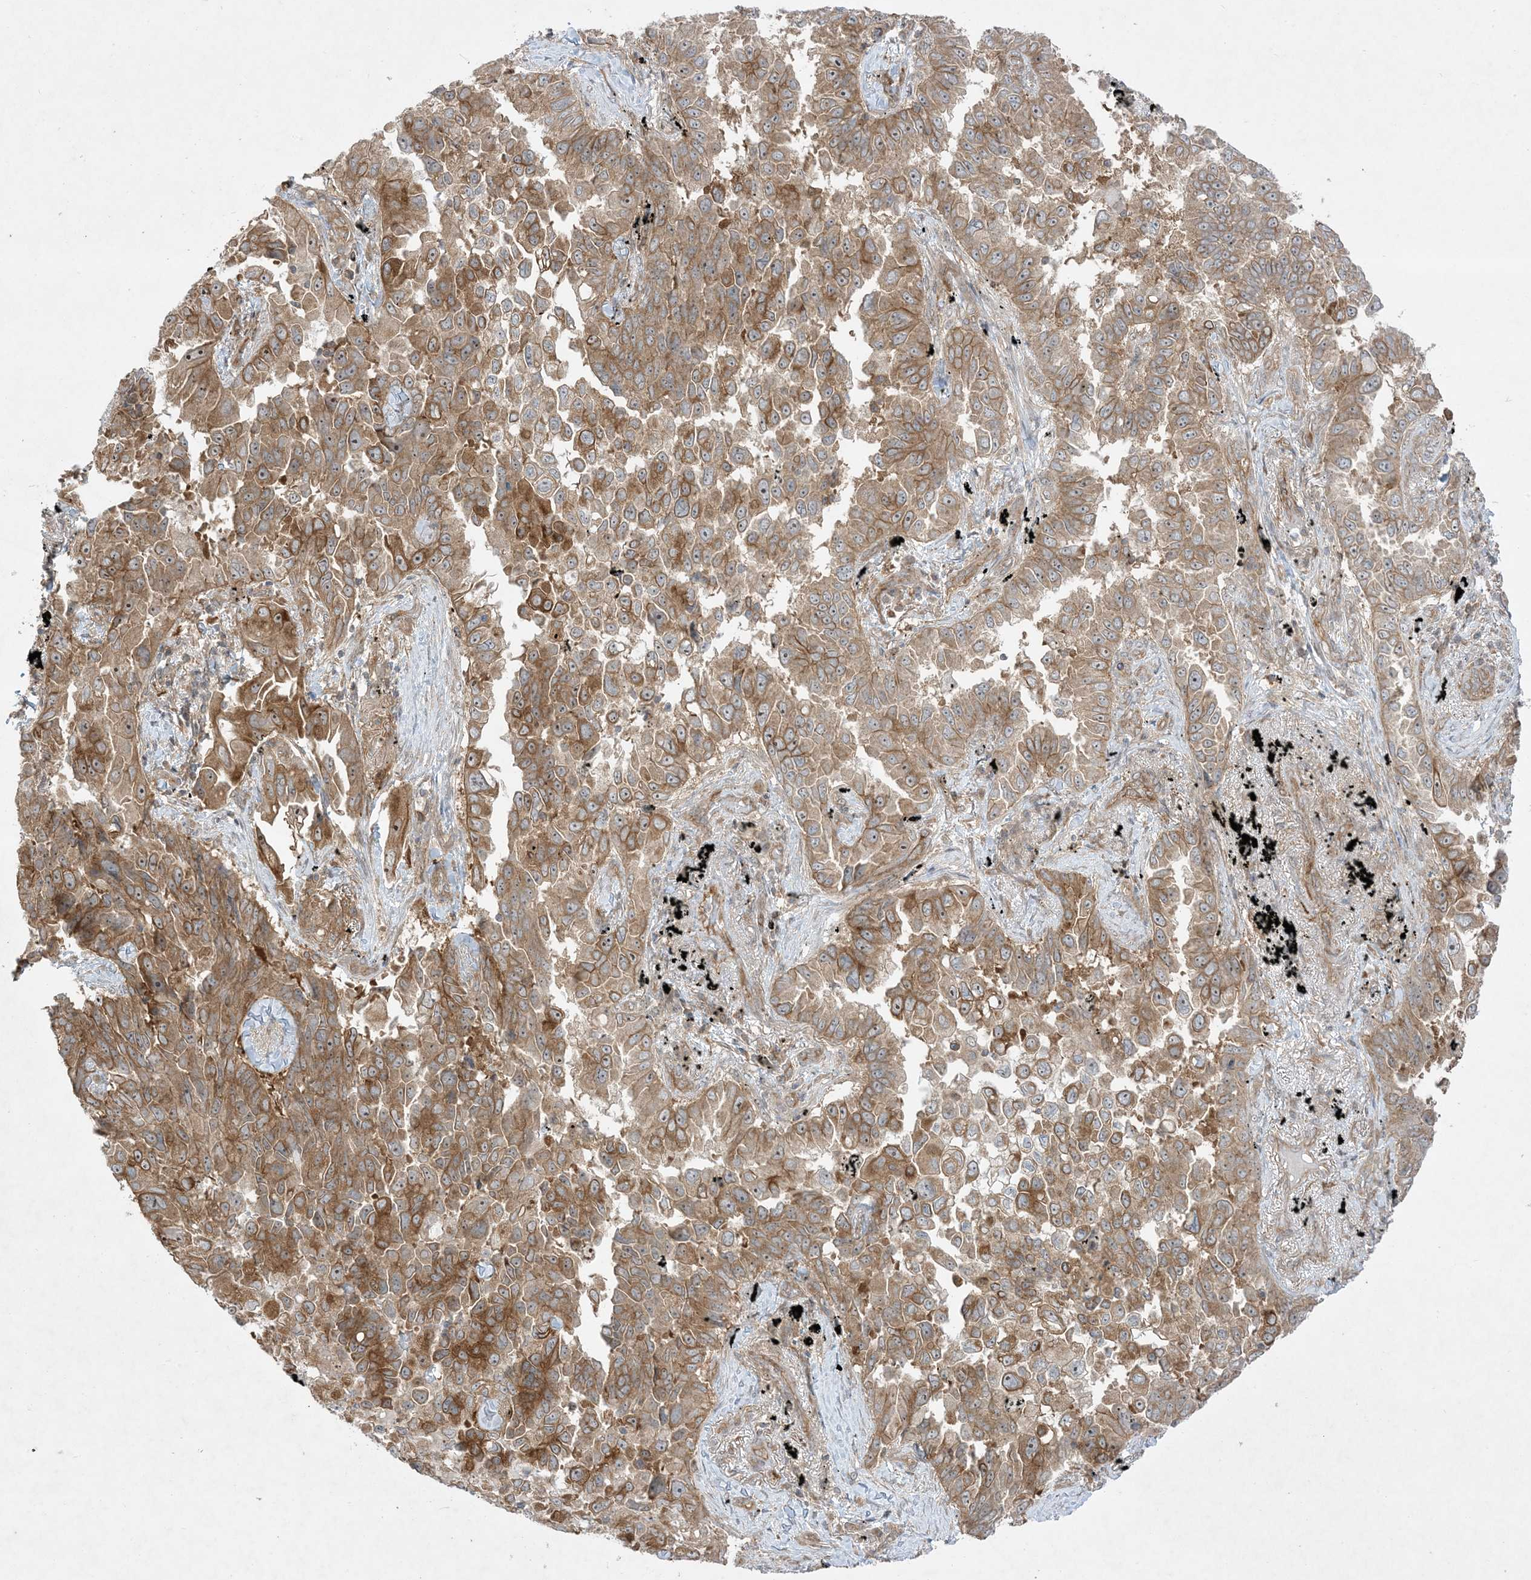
{"staining": {"intensity": "moderate", "quantity": "25%-75%", "location": "cytoplasmic/membranous,nuclear"}, "tissue": "lung cancer", "cell_type": "Tumor cells", "image_type": "cancer", "snomed": [{"axis": "morphology", "description": "Adenocarcinoma, NOS"}, {"axis": "topography", "description": "Lung"}], "caption": "Moderate cytoplasmic/membranous and nuclear staining for a protein is seen in approximately 25%-75% of tumor cells of lung adenocarcinoma using immunohistochemistry (IHC).", "gene": "SOGA3", "patient": {"sex": "female", "age": 67}}